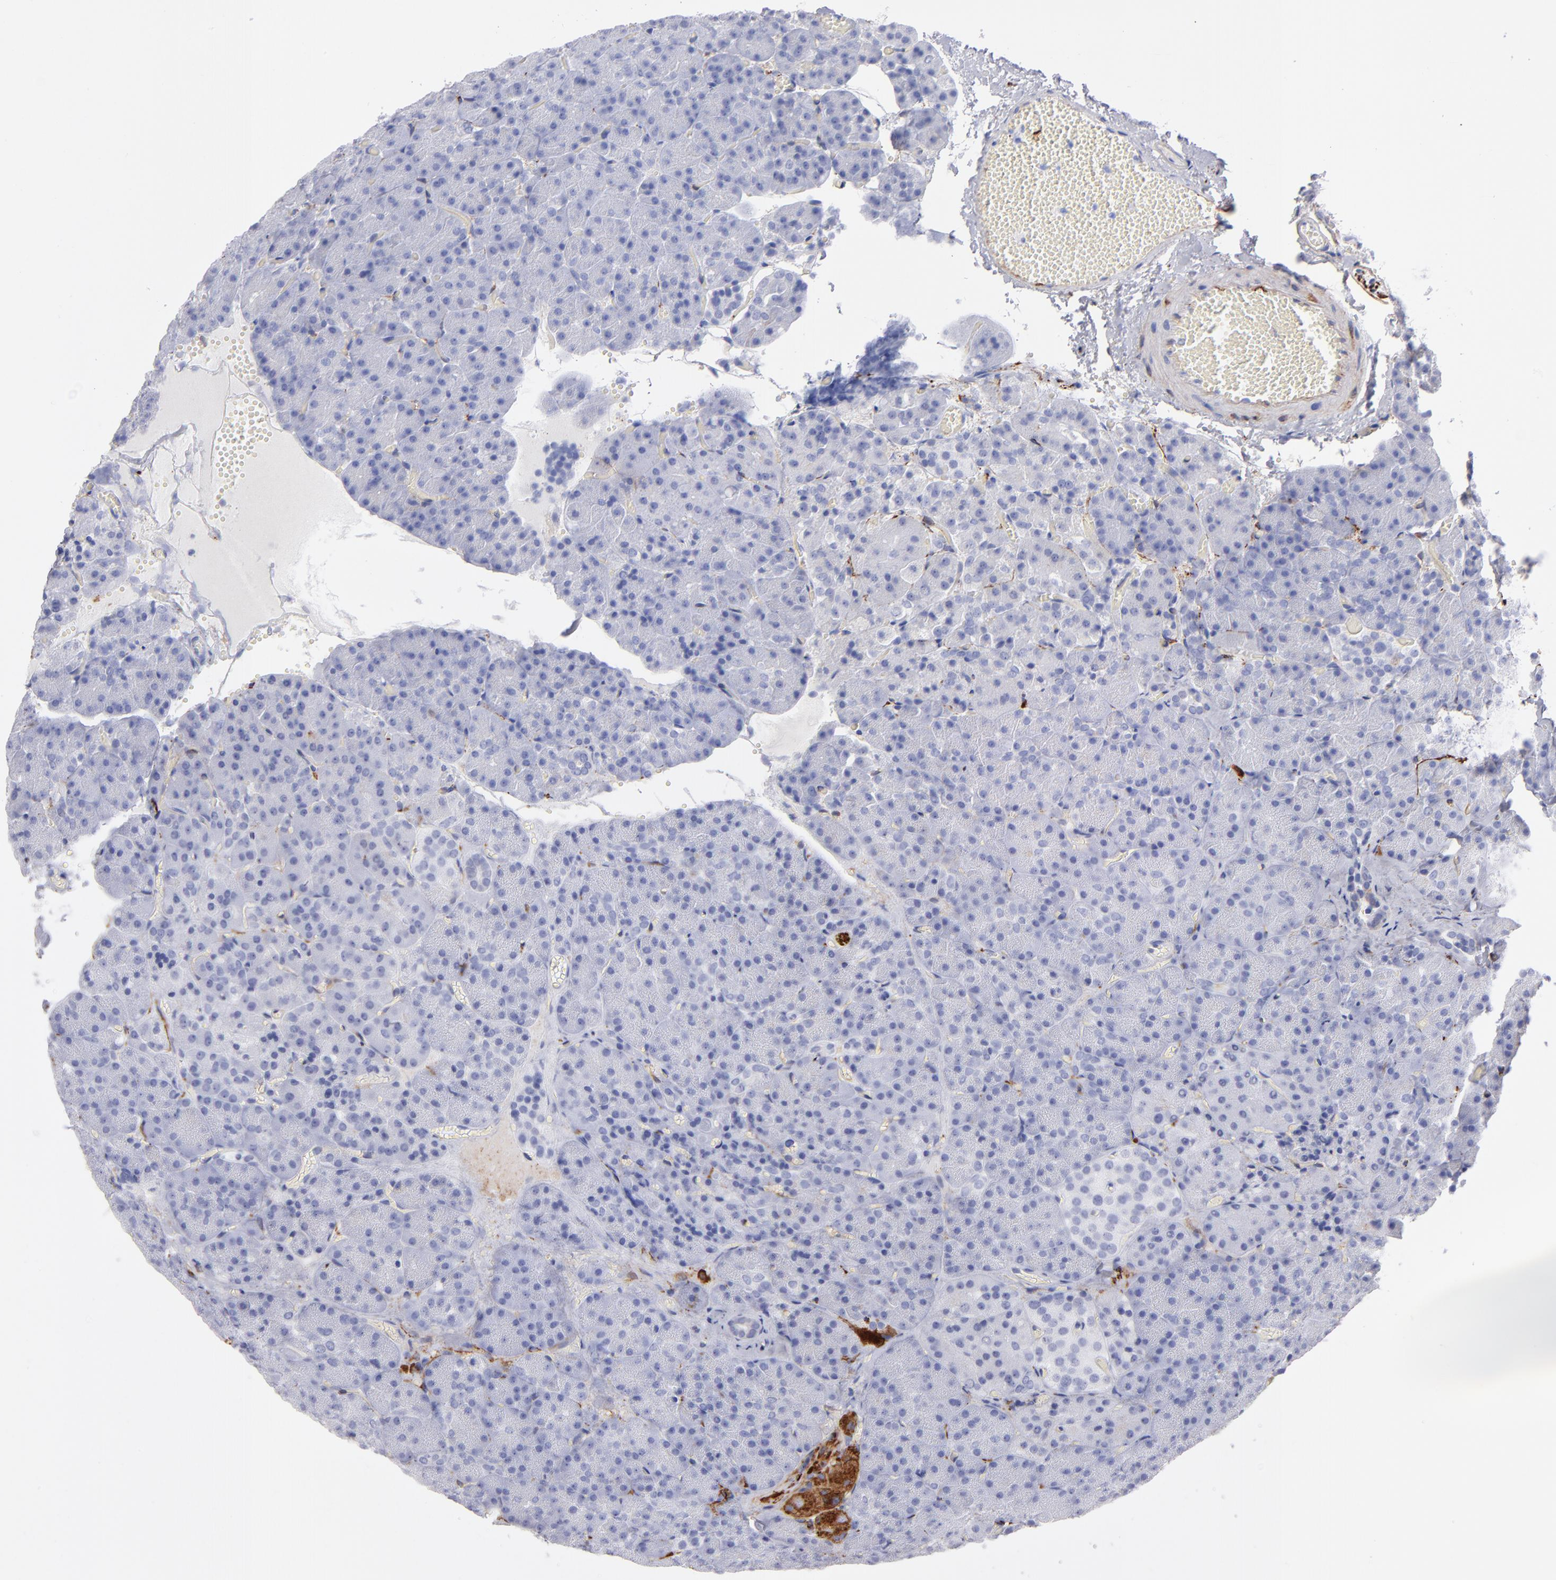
{"staining": {"intensity": "negative", "quantity": "none", "location": "none"}, "tissue": "carcinoid", "cell_type": "Tumor cells", "image_type": "cancer", "snomed": [{"axis": "morphology", "description": "Normal tissue, NOS"}, {"axis": "morphology", "description": "Carcinoid, malignant, NOS"}, {"axis": "topography", "description": "Pancreas"}], "caption": "IHC of malignant carcinoid displays no staining in tumor cells. Brightfield microscopy of IHC stained with DAB (brown) and hematoxylin (blue), captured at high magnification.", "gene": "AHNAK2", "patient": {"sex": "female", "age": 35}}